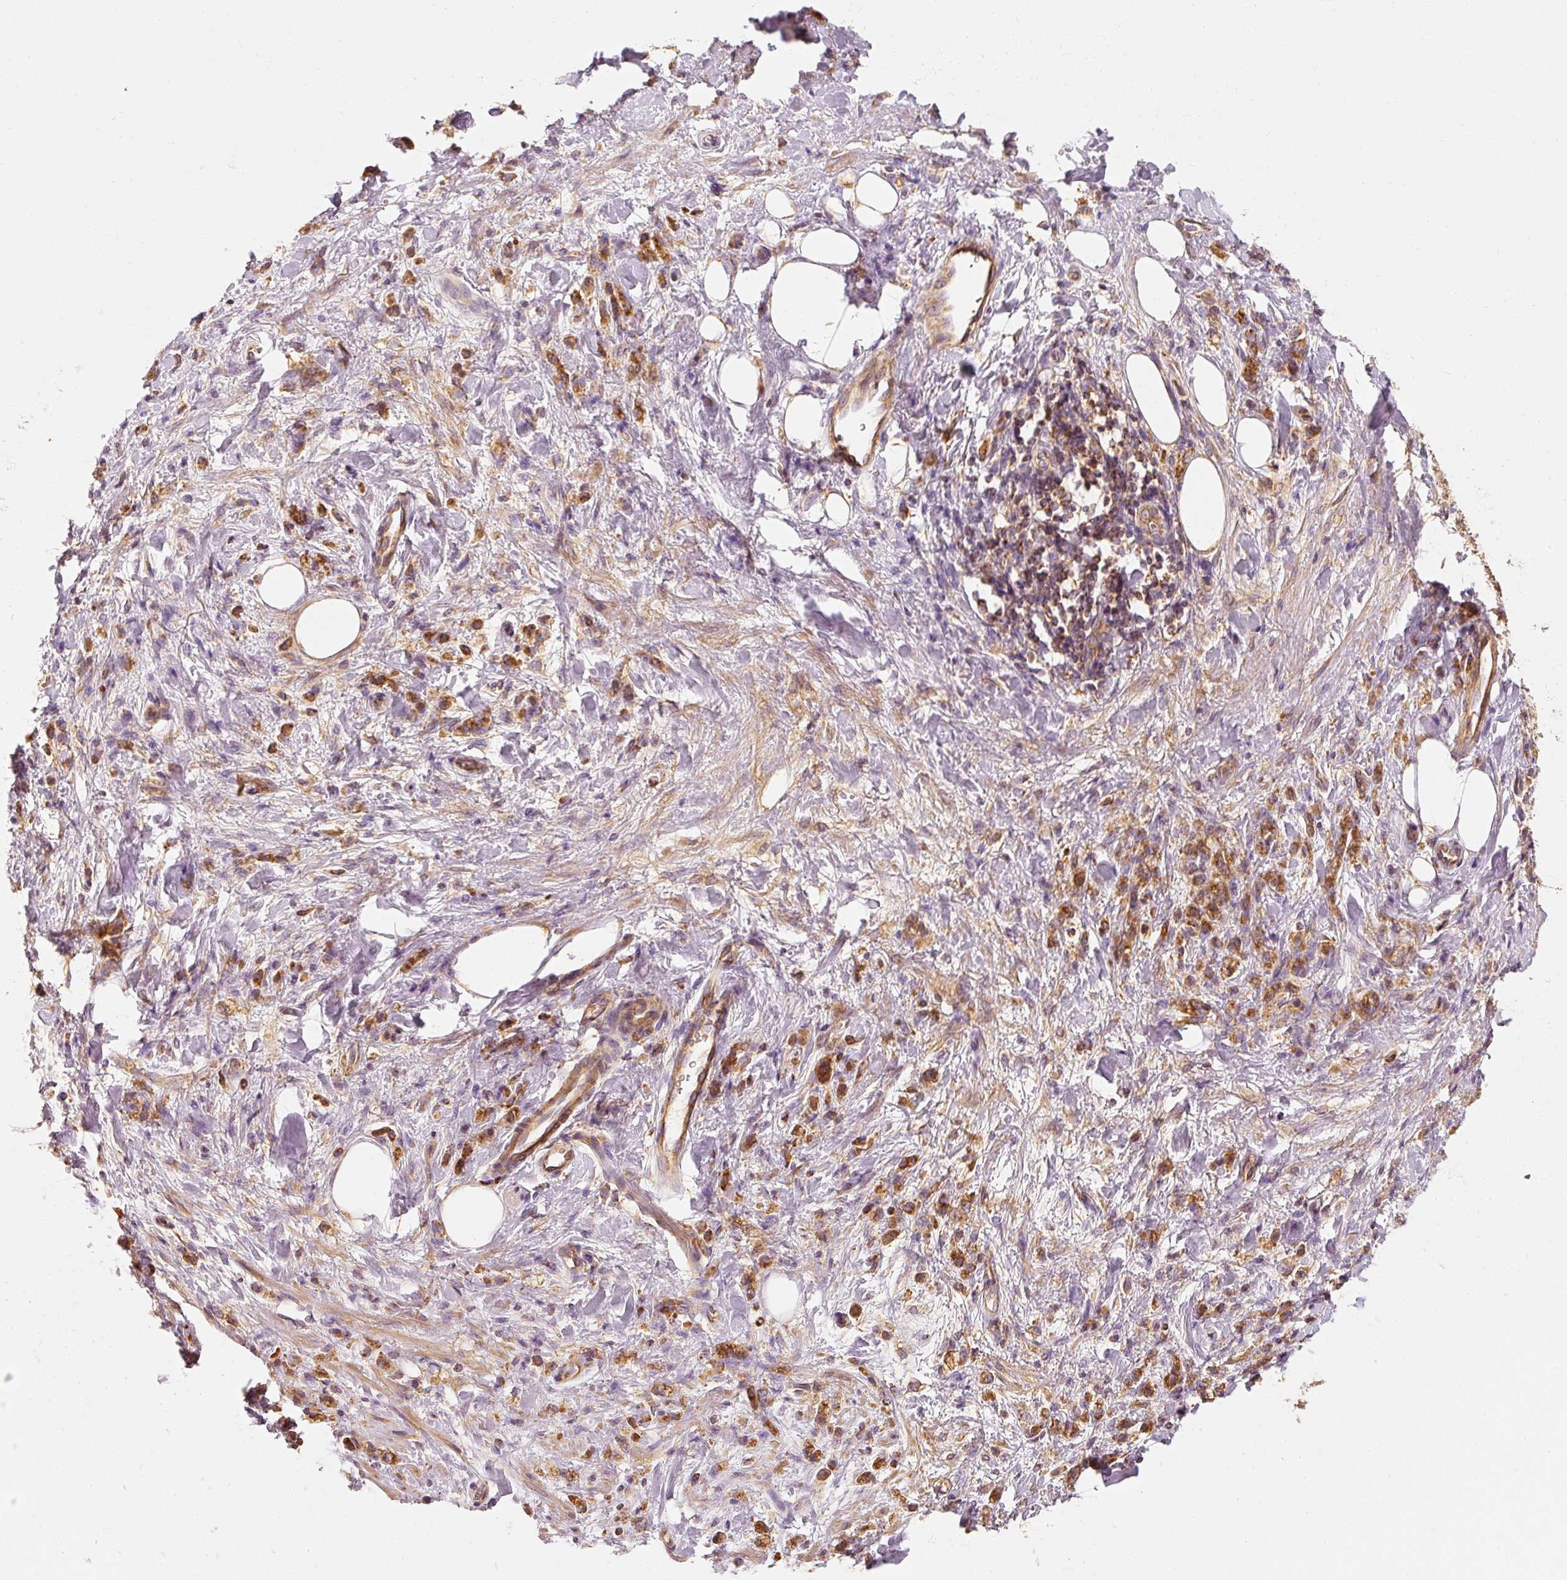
{"staining": {"intensity": "strong", "quantity": ">75%", "location": "cytoplasmic/membranous"}, "tissue": "stomach cancer", "cell_type": "Tumor cells", "image_type": "cancer", "snomed": [{"axis": "morphology", "description": "Adenocarcinoma, NOS"}, {"axis": "topography", "description": "Stomach"}], "caption": "Immunohistochemistry (IHC) micrograph of neoplastic tissue: human stomach cancer stained using immunohistochemistry (IHC) displays high levels of strong protein expression localized specifically in the cytoplasmic/membranous of tumor cells, appearing as a cytoplasmic/membranous brown color.", "gene": "TOMM40", "patient": {"sex": "male", "age": 77}}